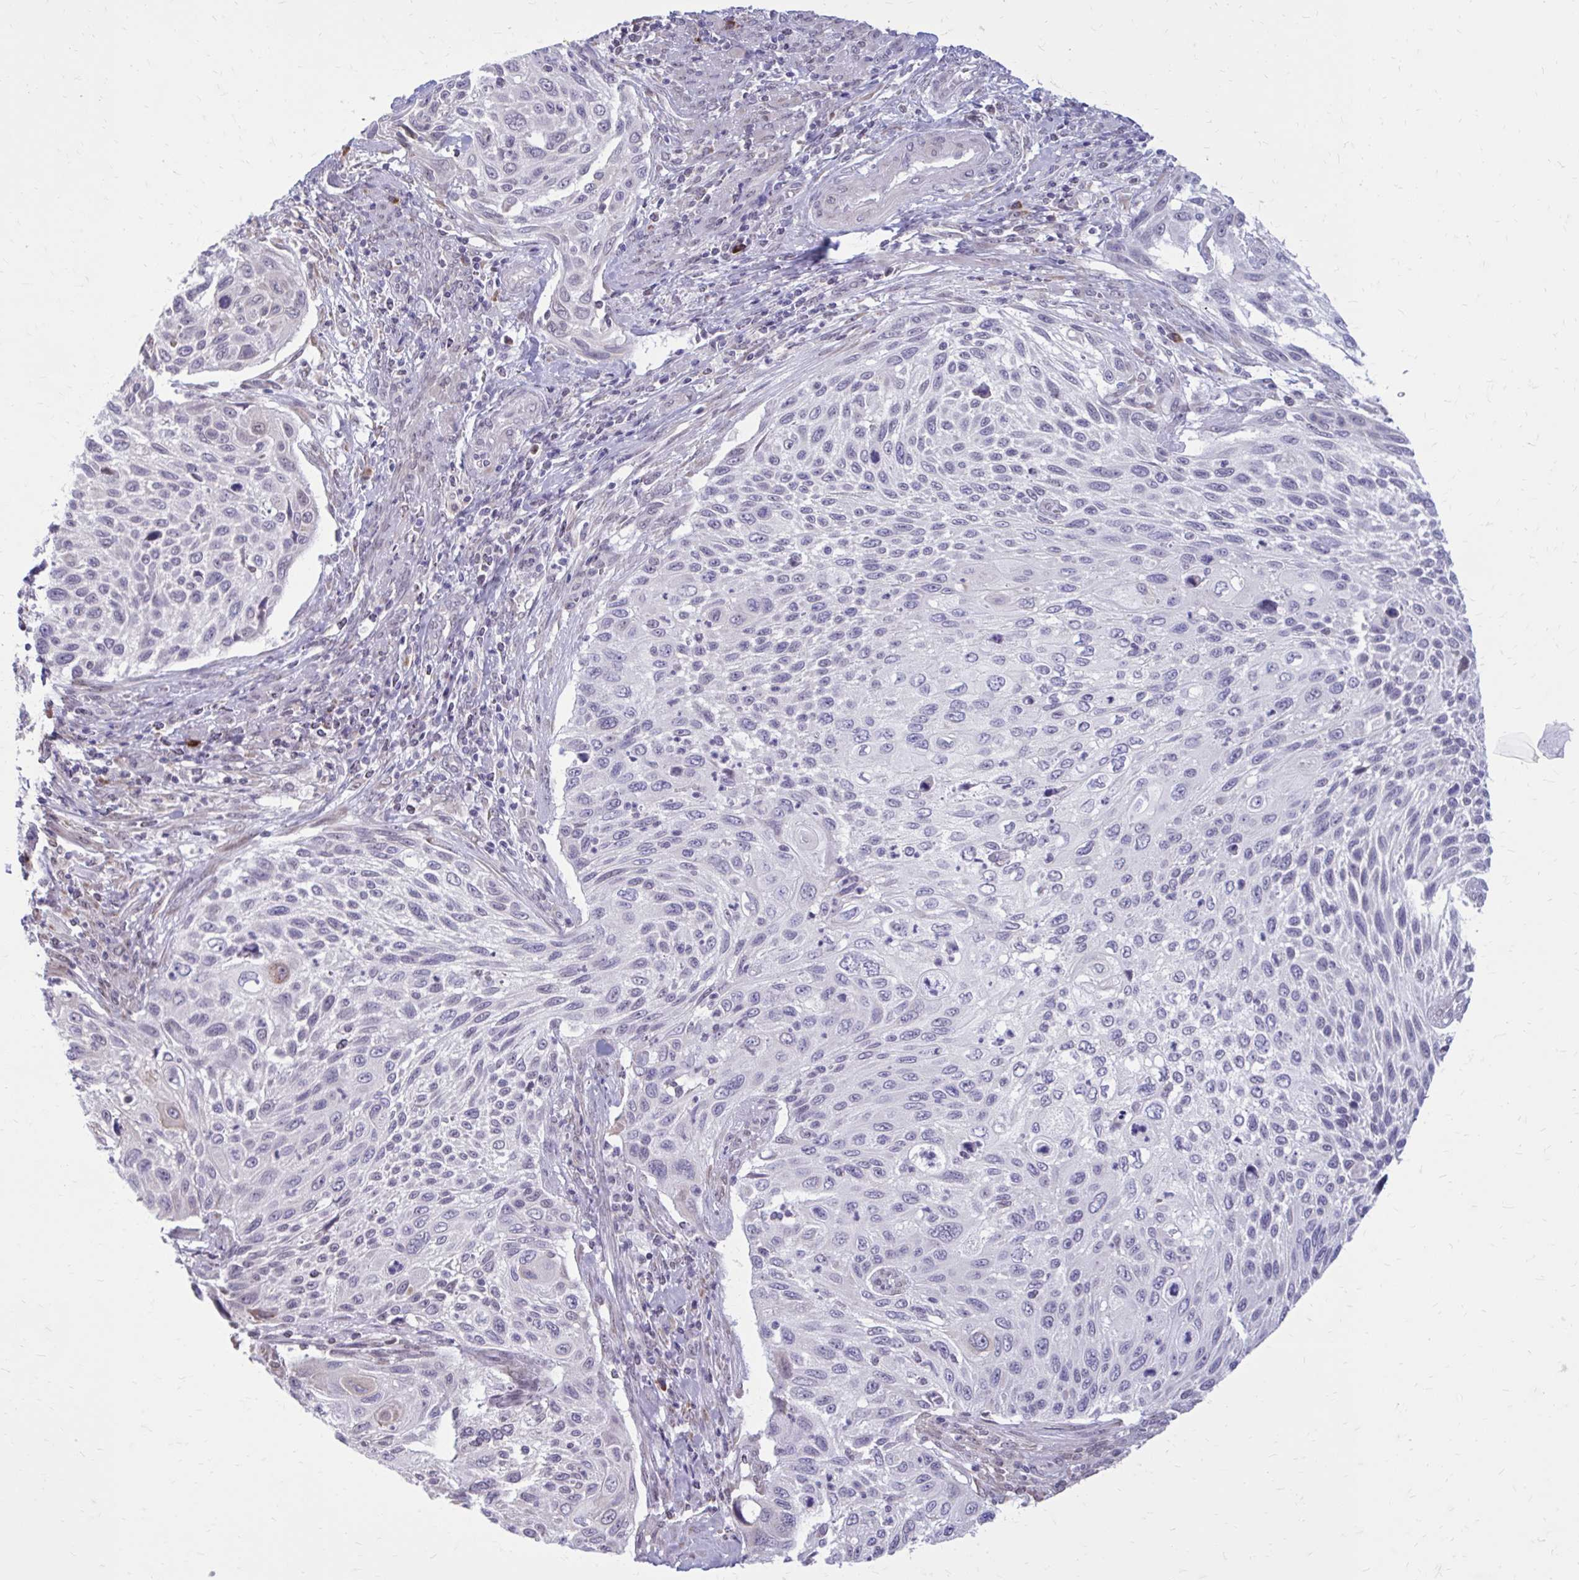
{"staining": {"intensity": "negative", "quantity": "none", "location": "none"}, "tissue": "cervical cancer", "cell_type": "Tumor cells", "image_type": "cancer", "snomed": [{"axis": "morphology", "description": "Squamous cell carcinoma, NOS"}, {"axis": "topography", "description": "Cervix"}], "caption": "Immunohistochemistry (IHC) of cervical cancer displays no staining in tumor cells.", "gene": "PROSER1", "patient": {"sex": "female", "age": 70}}